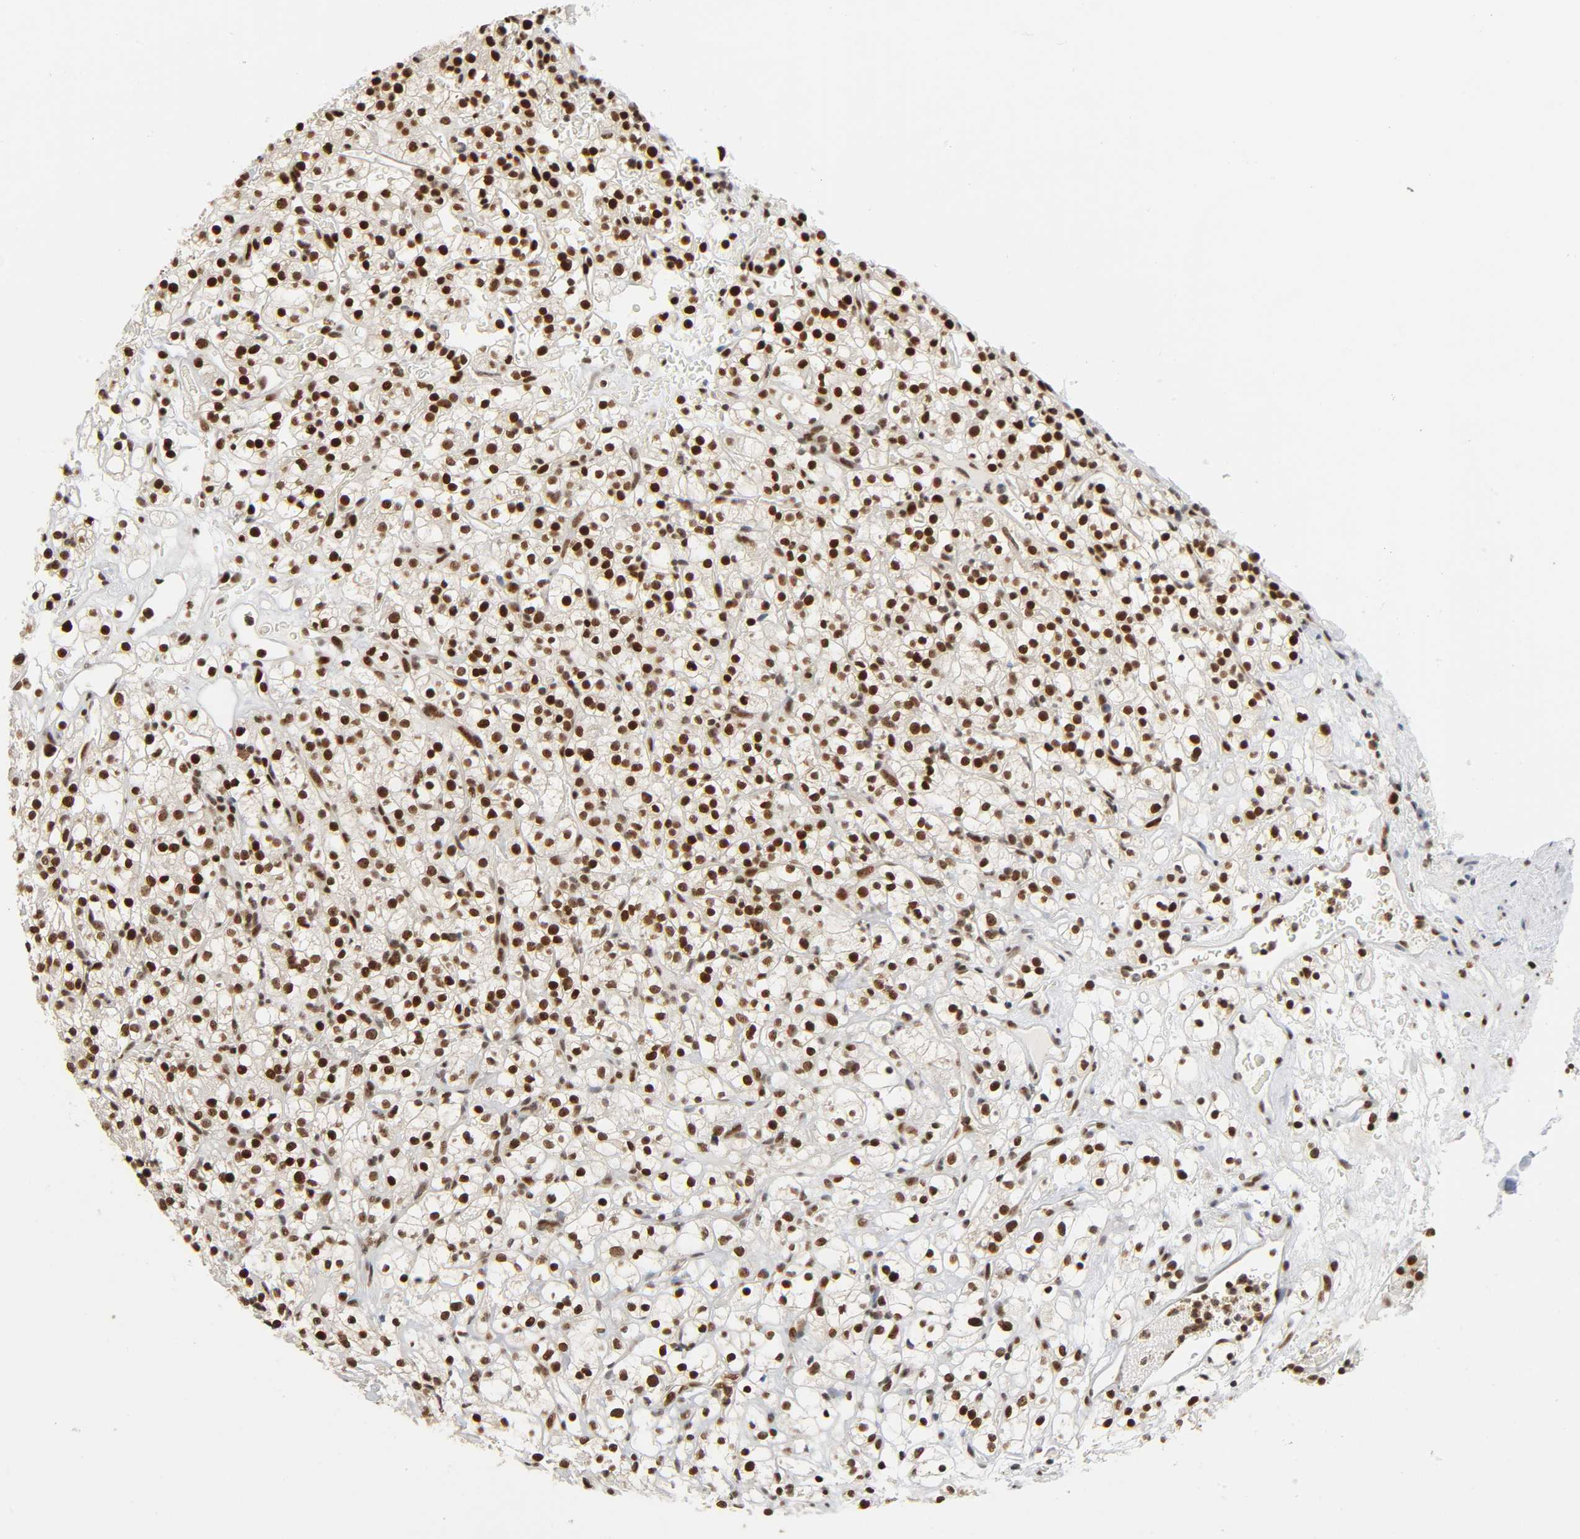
{"staining": {"intensity": "strong", "quantity": ">75%", "location": "nuclear"}, "tissue": "renal cancer", "cell_type": "Tumor cells", "image_type": "cancer", "snomed": [{"axis": "morphology", "description": "Normal tissue, NOS"}, {"axis": "morphology", "description": "Adenocarcinoma, NOS"}, {"axis": "topography", "description": "Kidney"}], "caption": "IHC of human adenocarcinoma (renal) displays high levels of strong nuclear expression in approximately >75% of tumor cells.", "gene": "SUMO1", "patient": {"sex": "female", "age": 72}}